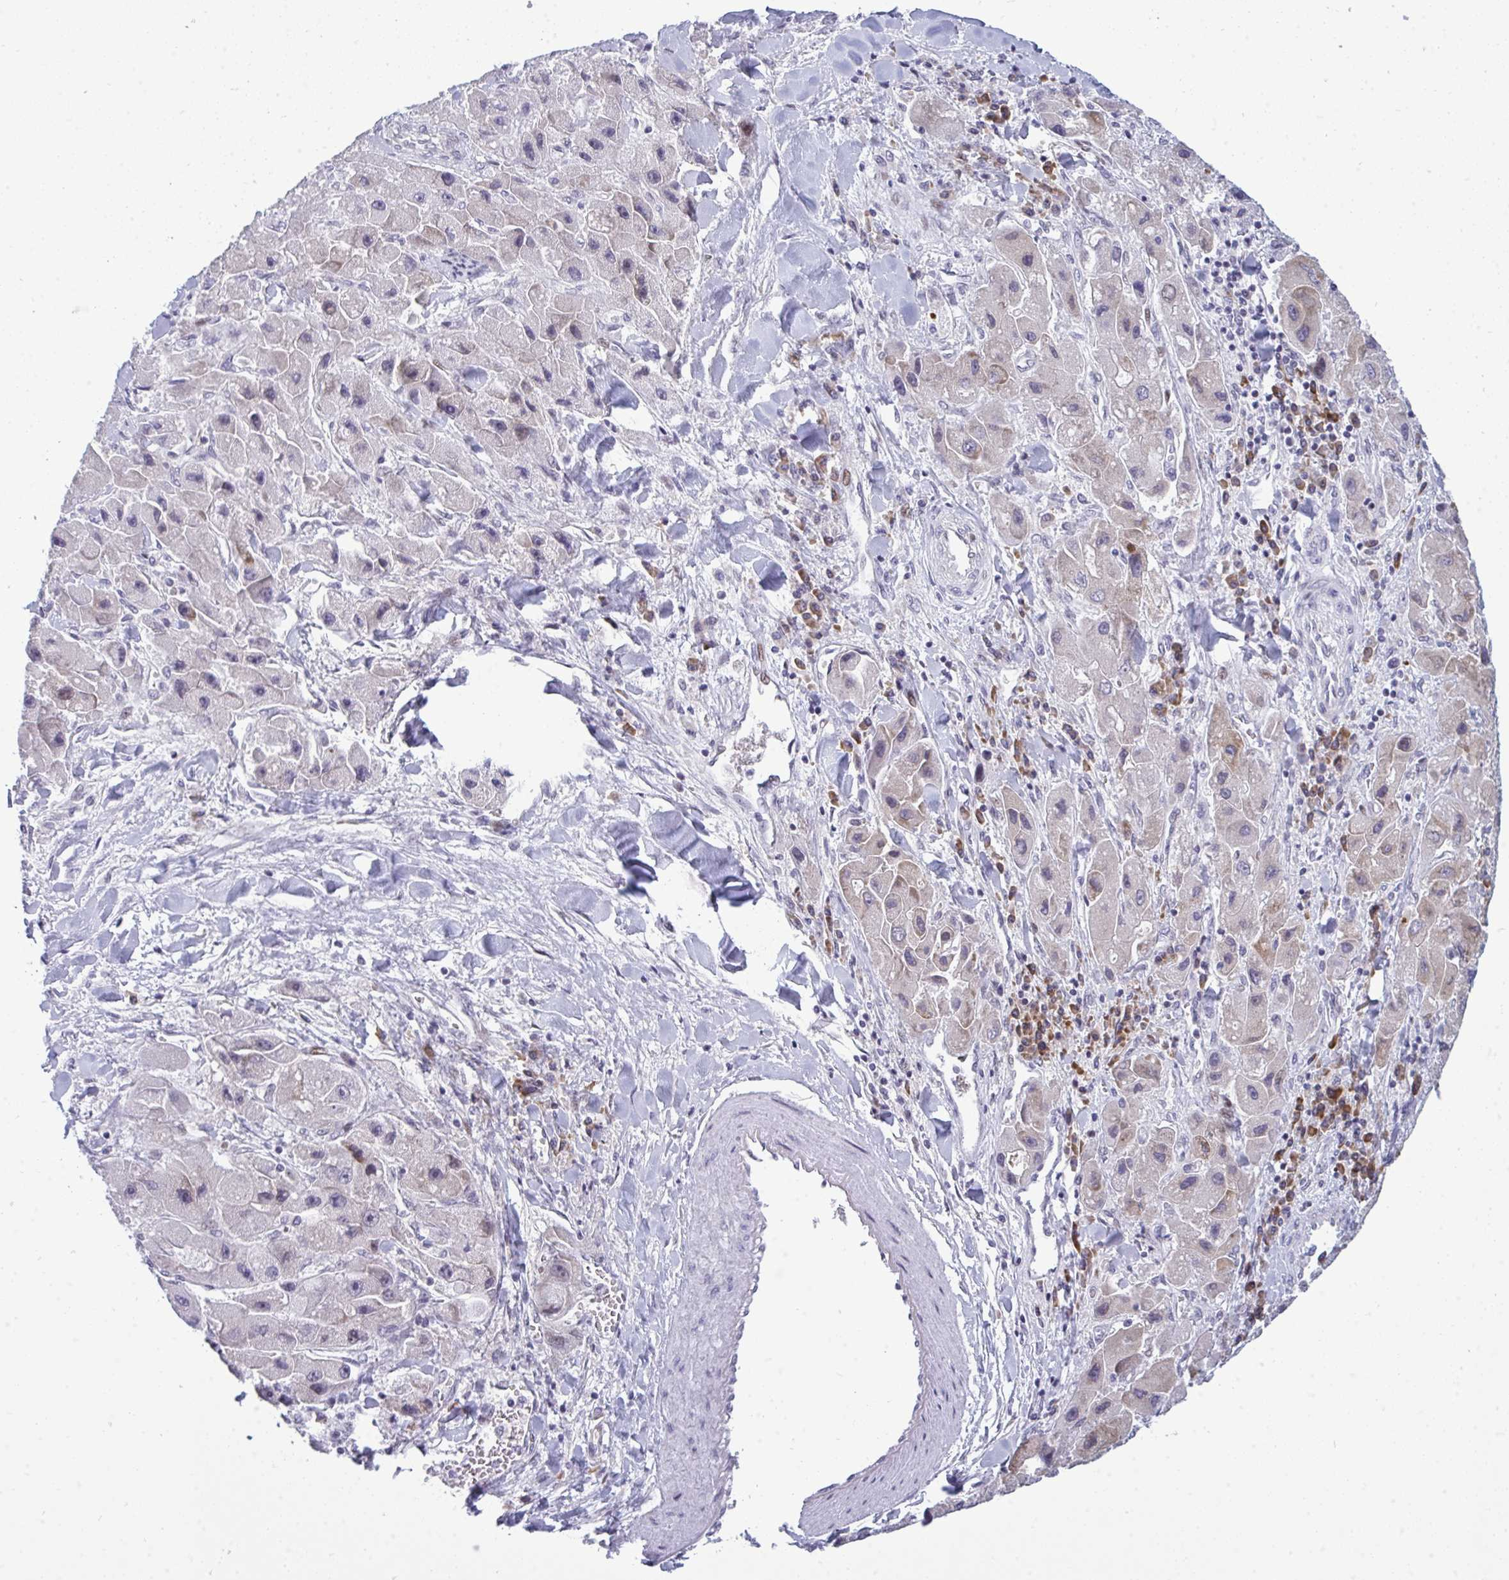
{"staining": {"intensity": "negative", "quantity": "none", "location": "none"}, "tissue": "liver cancer", "cell_type": "Tumor cells", "image_type": "cancer", "snomed": [{"axis": "morphology", "description": "Carcinoma, Hepatocellular, NOS"}, {"axis": "topography", "description": "Liver"}], "caption": "Tumor cells show no significant positivity in liver hepatocellular carcinoma.", "gene": "TAB1", "patient": {"sex": "male", "age": 24}}